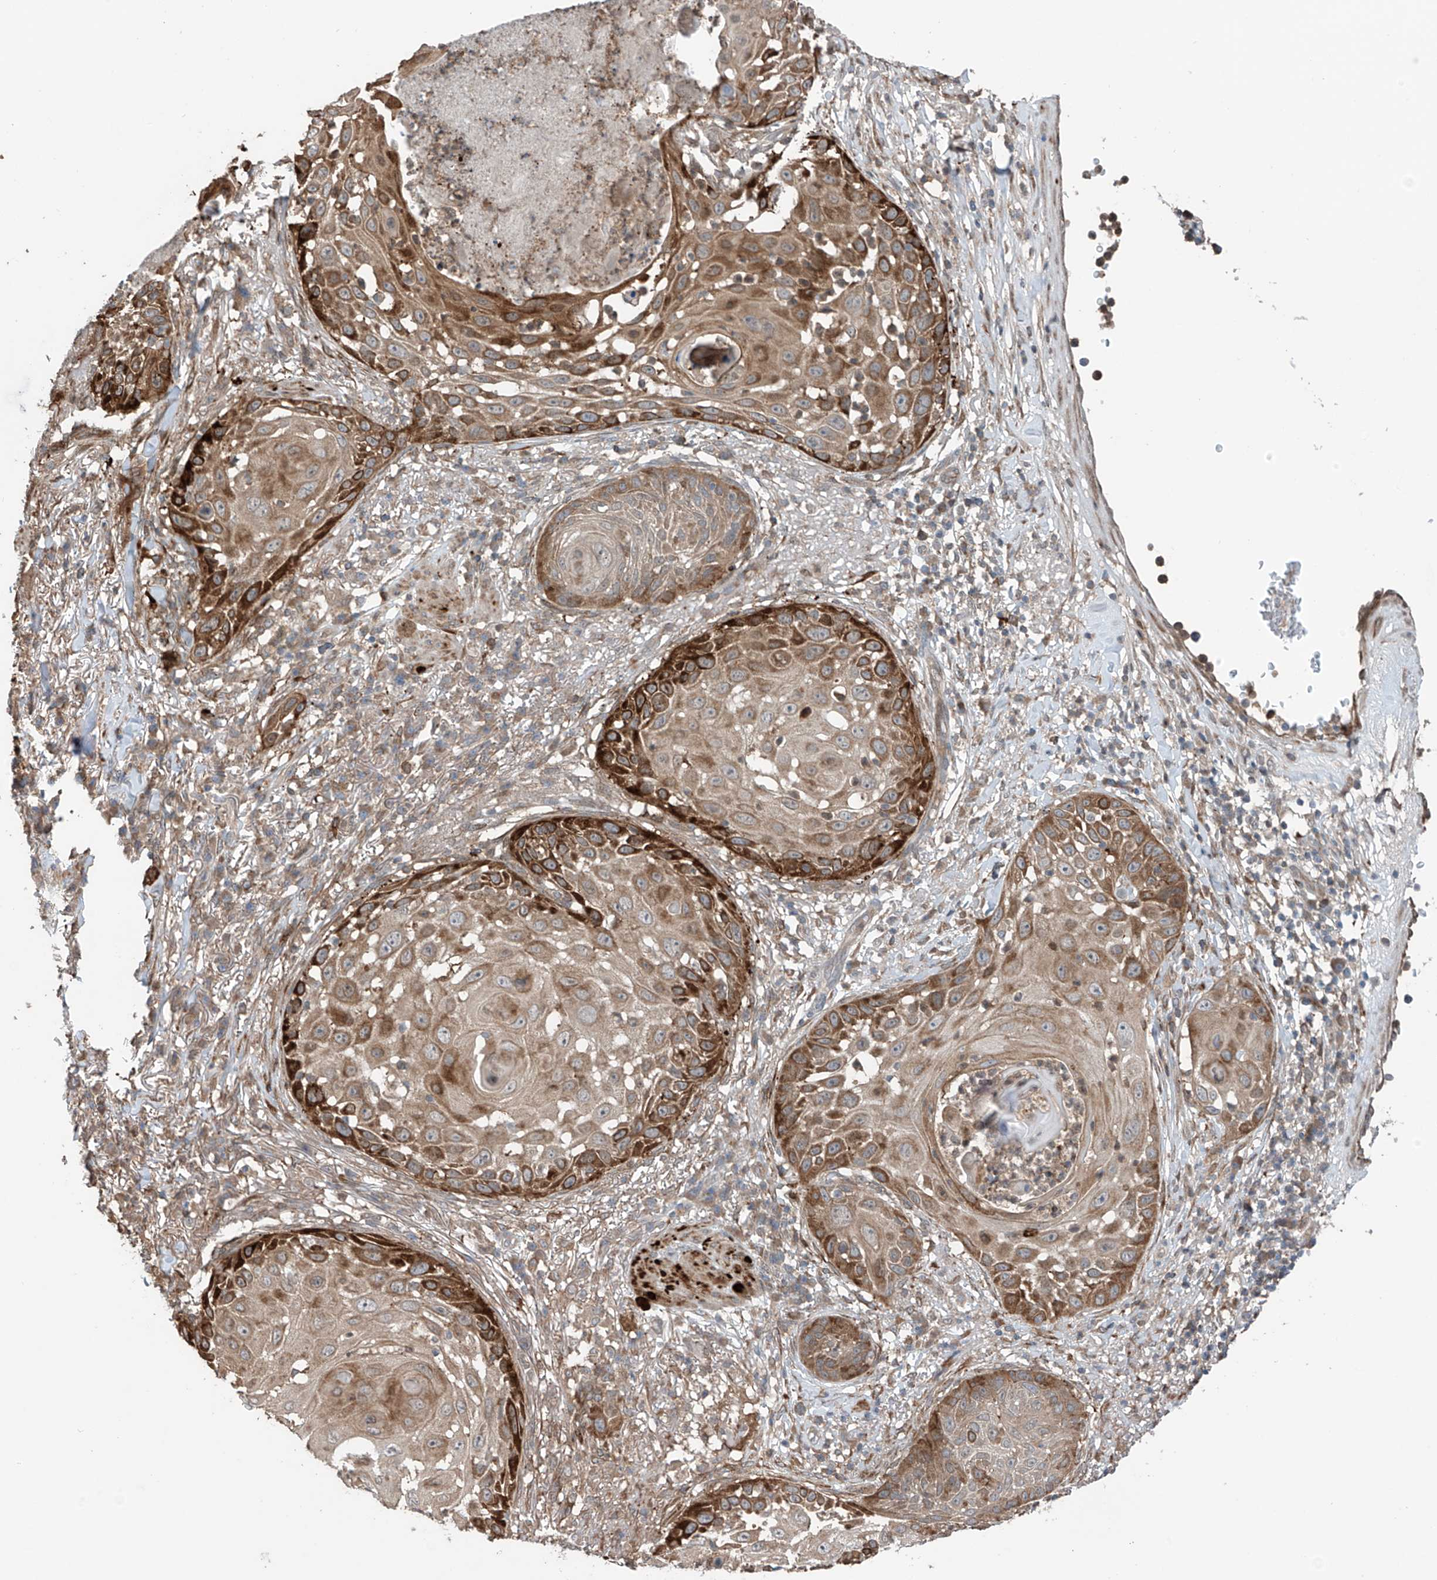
{"staining": {"intensity": "strong", "quantity": ">75%", "location": "nuclear"}, "tissue": "skin cancer", "cell_type": "Tumor cells", "image_type": "cancer", "snomed": [{"axis": "morphology", "description": "Squamous cell carcinoma, NOS"}, {"axis": "topography", "description": "Skin"}], "caption": "IHC photomicrograph of human skin squamous cell carcinoma stained for a protein (brown), which displays high levels of strong nuclear staining in approximately >75% of tumor cells.", "gene": "SAMD3", "patient": {"sex": "female", "age": 44}}